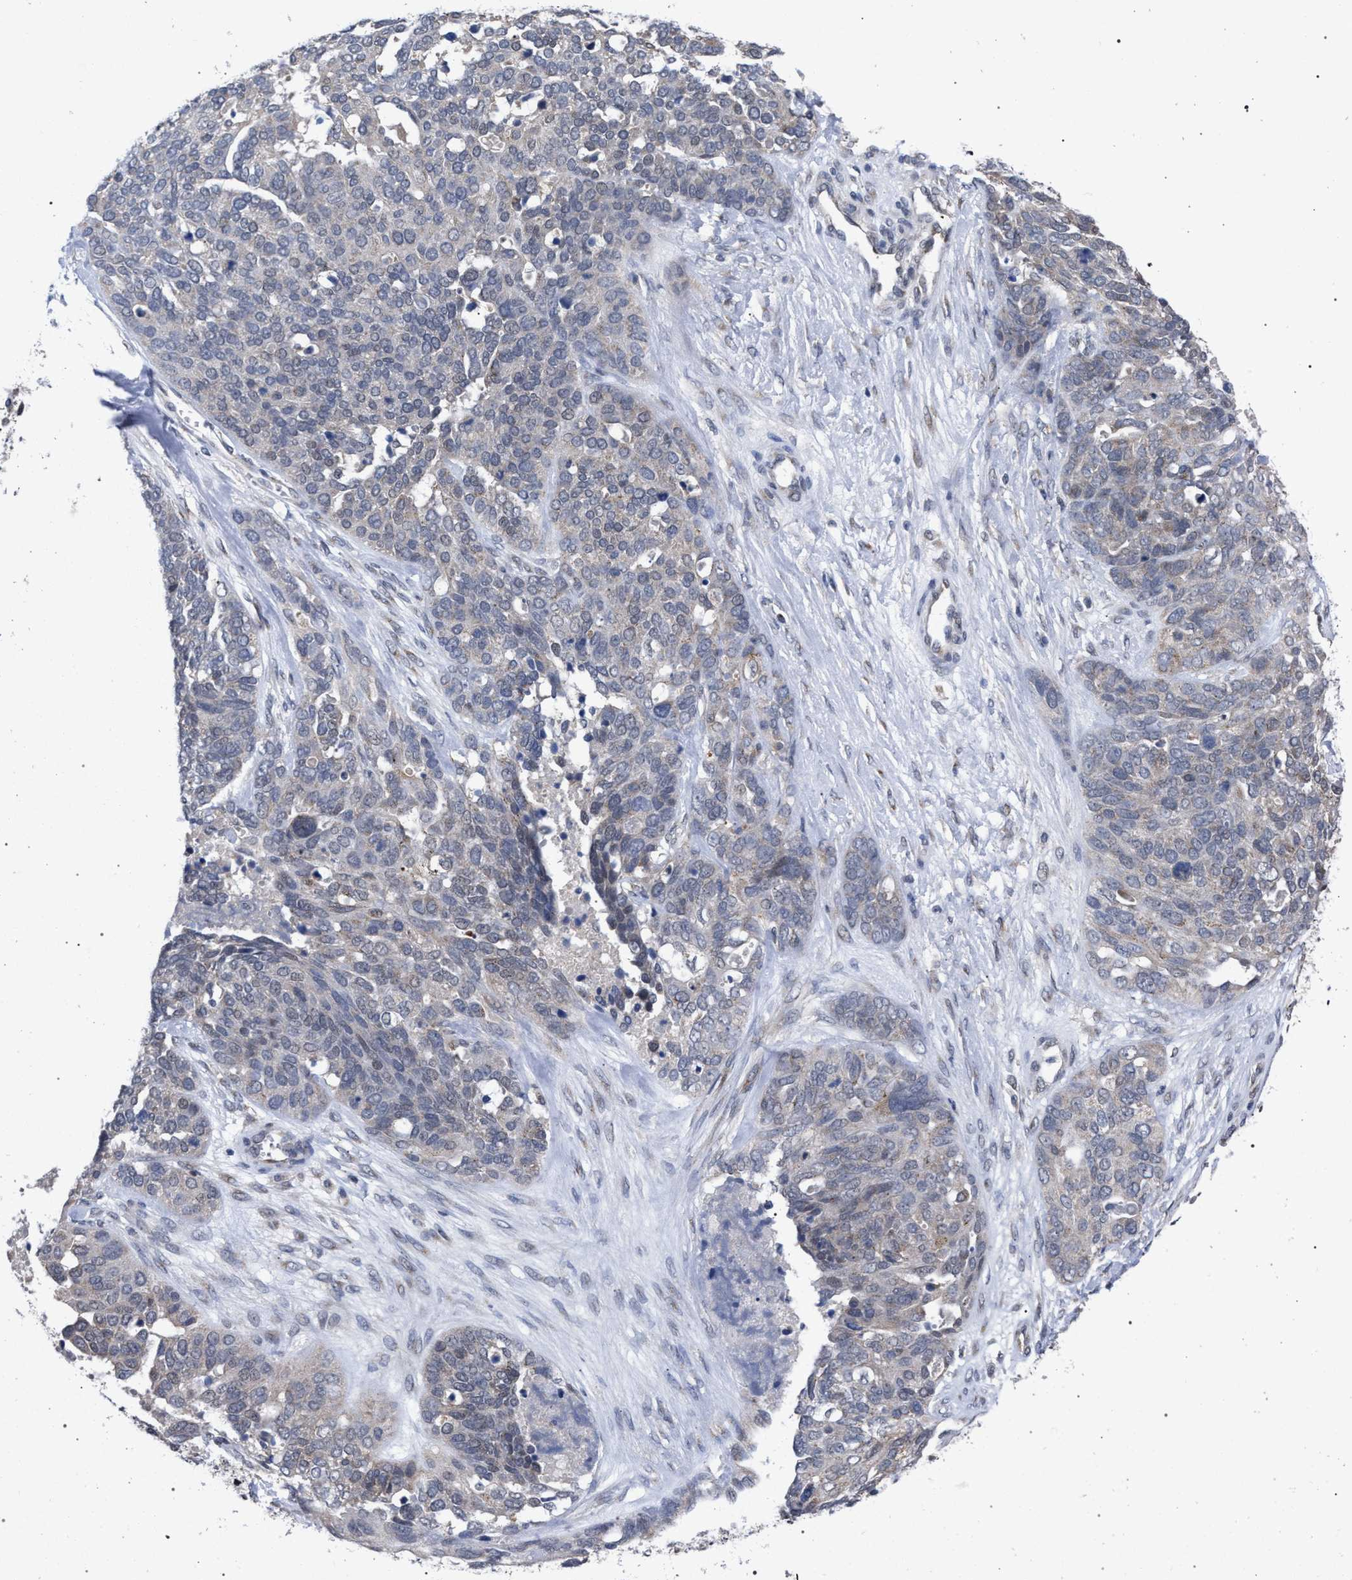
{"staining": {"intensity": "weak", "quantity": "<25%", "location": "cytoplasmic/membranous"}, "tissue": "ovarian cancer", "cell_type": "Tumor cells", "image_type": "cancer", "snomed": [{"axis": "morphology", "description": "Cystadenocarcinoma, serous, NOS"}, {"axis": "topography", "description": "Ovary"}], "caption": "Tumor cells show no significant positivity in ovarian cancer (serous cystadenocarcinoma).", "gene": "GOLGA2", "patient": {"sex": "female", "age": 44}}